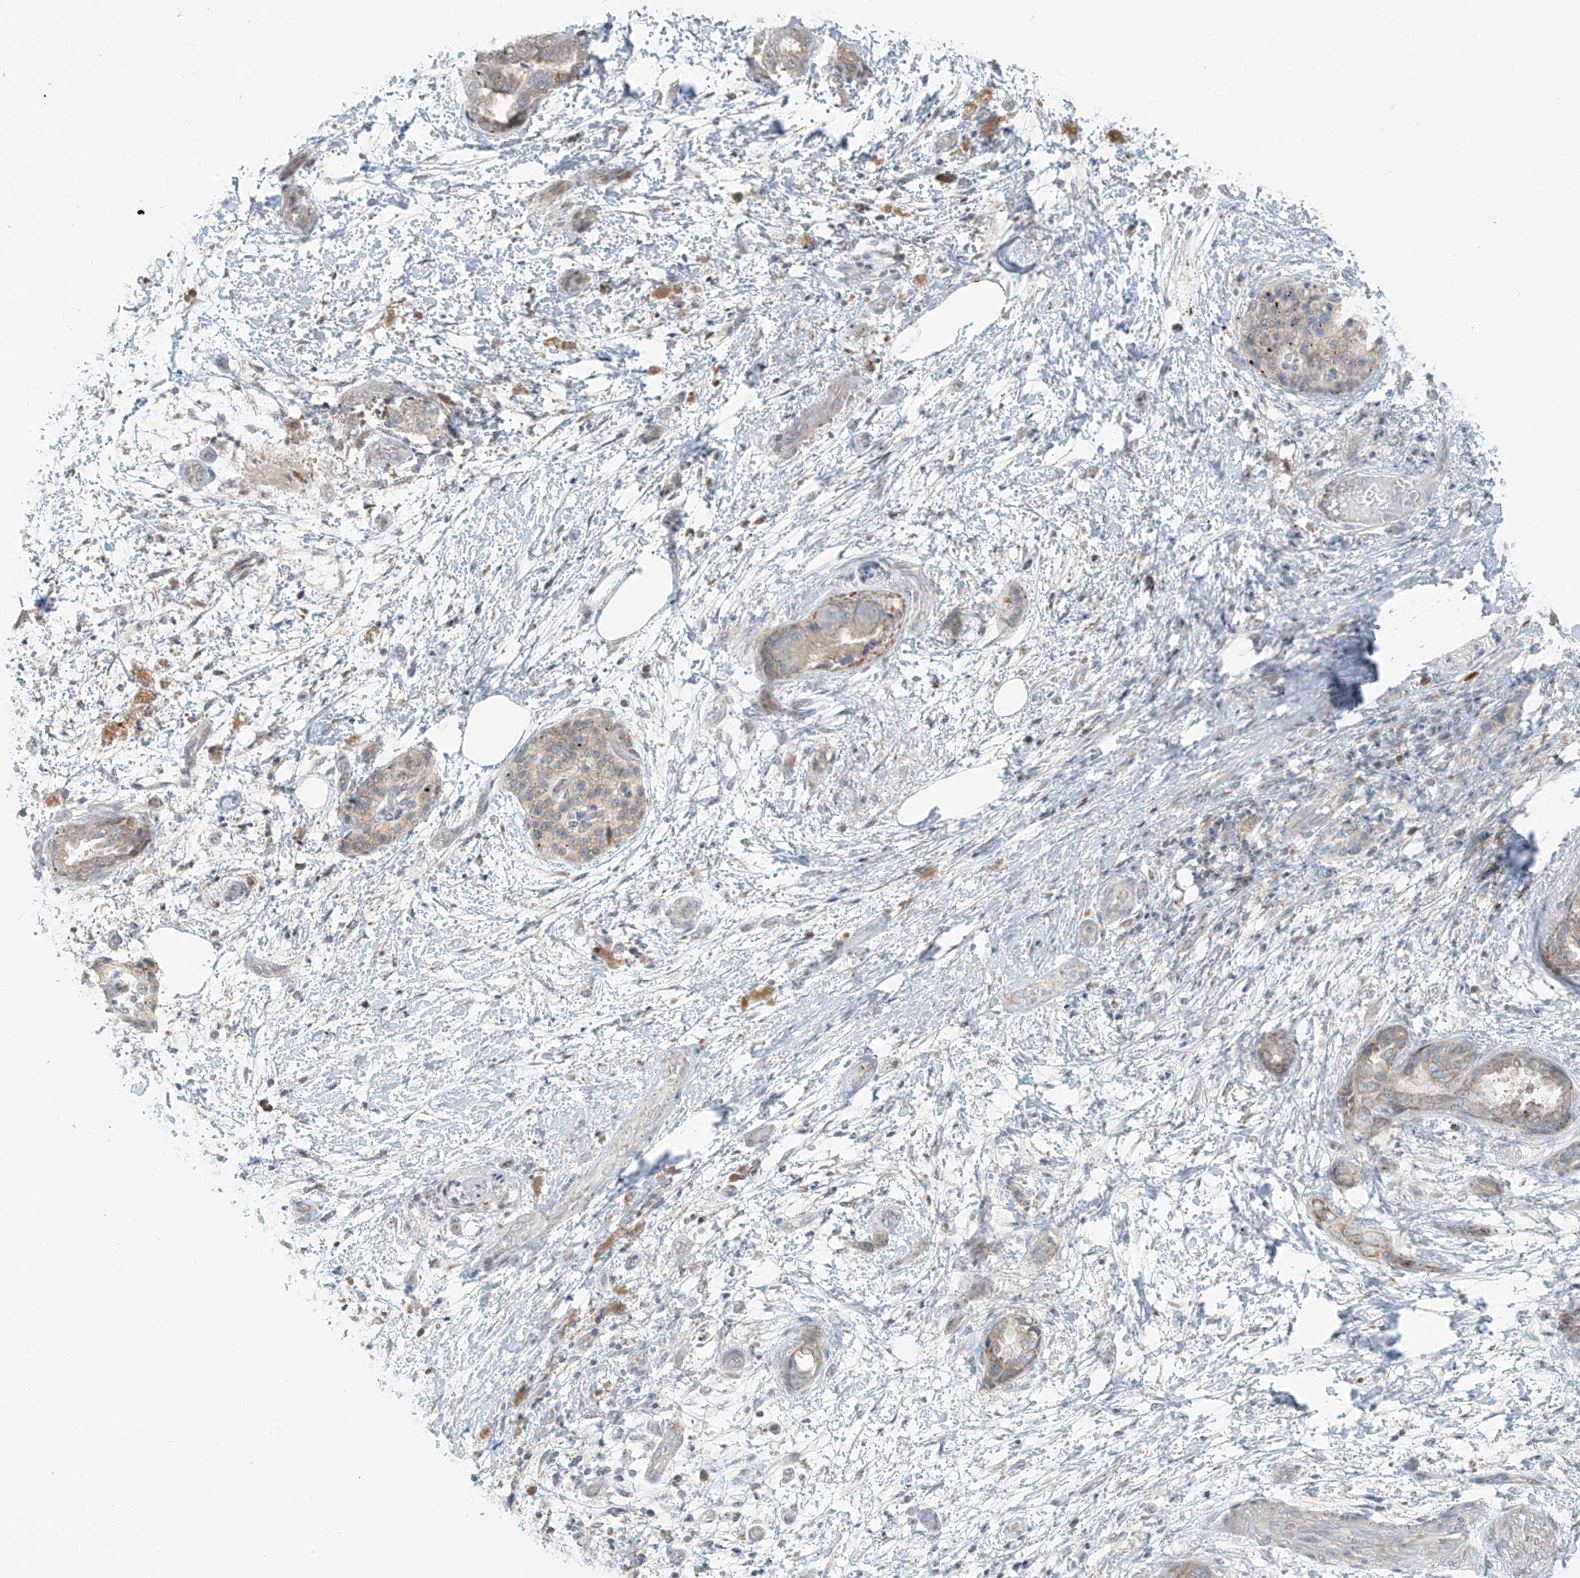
{"staining": {"intensity": "weak", "quantity": "<25%", "location": "cytoplasmic/membranous"}, "tissue": "pancreatic cancer", "cell_type": "Tumor cells", "image_type": "cancer", "snomed": [{"axis": "morphology", "description": "Normal tissue, NOS"}, {"axis": "morphology", "description": "Adenocarcinoma, NOS"}, {"axis": "topography", "description": "Pancreas"}, {"axis": "topography", "description": "Peripheral nerve tissue"}], "caption": "Tumor cells show no significant protein positivity in pancreatic cancer (adenocarcinoma). (DAB (3,3'-diaminobenzidine) immunohistochemistry, high magnification).", "gene": "UST", "patient": {"sex": "female", "age": 63}}